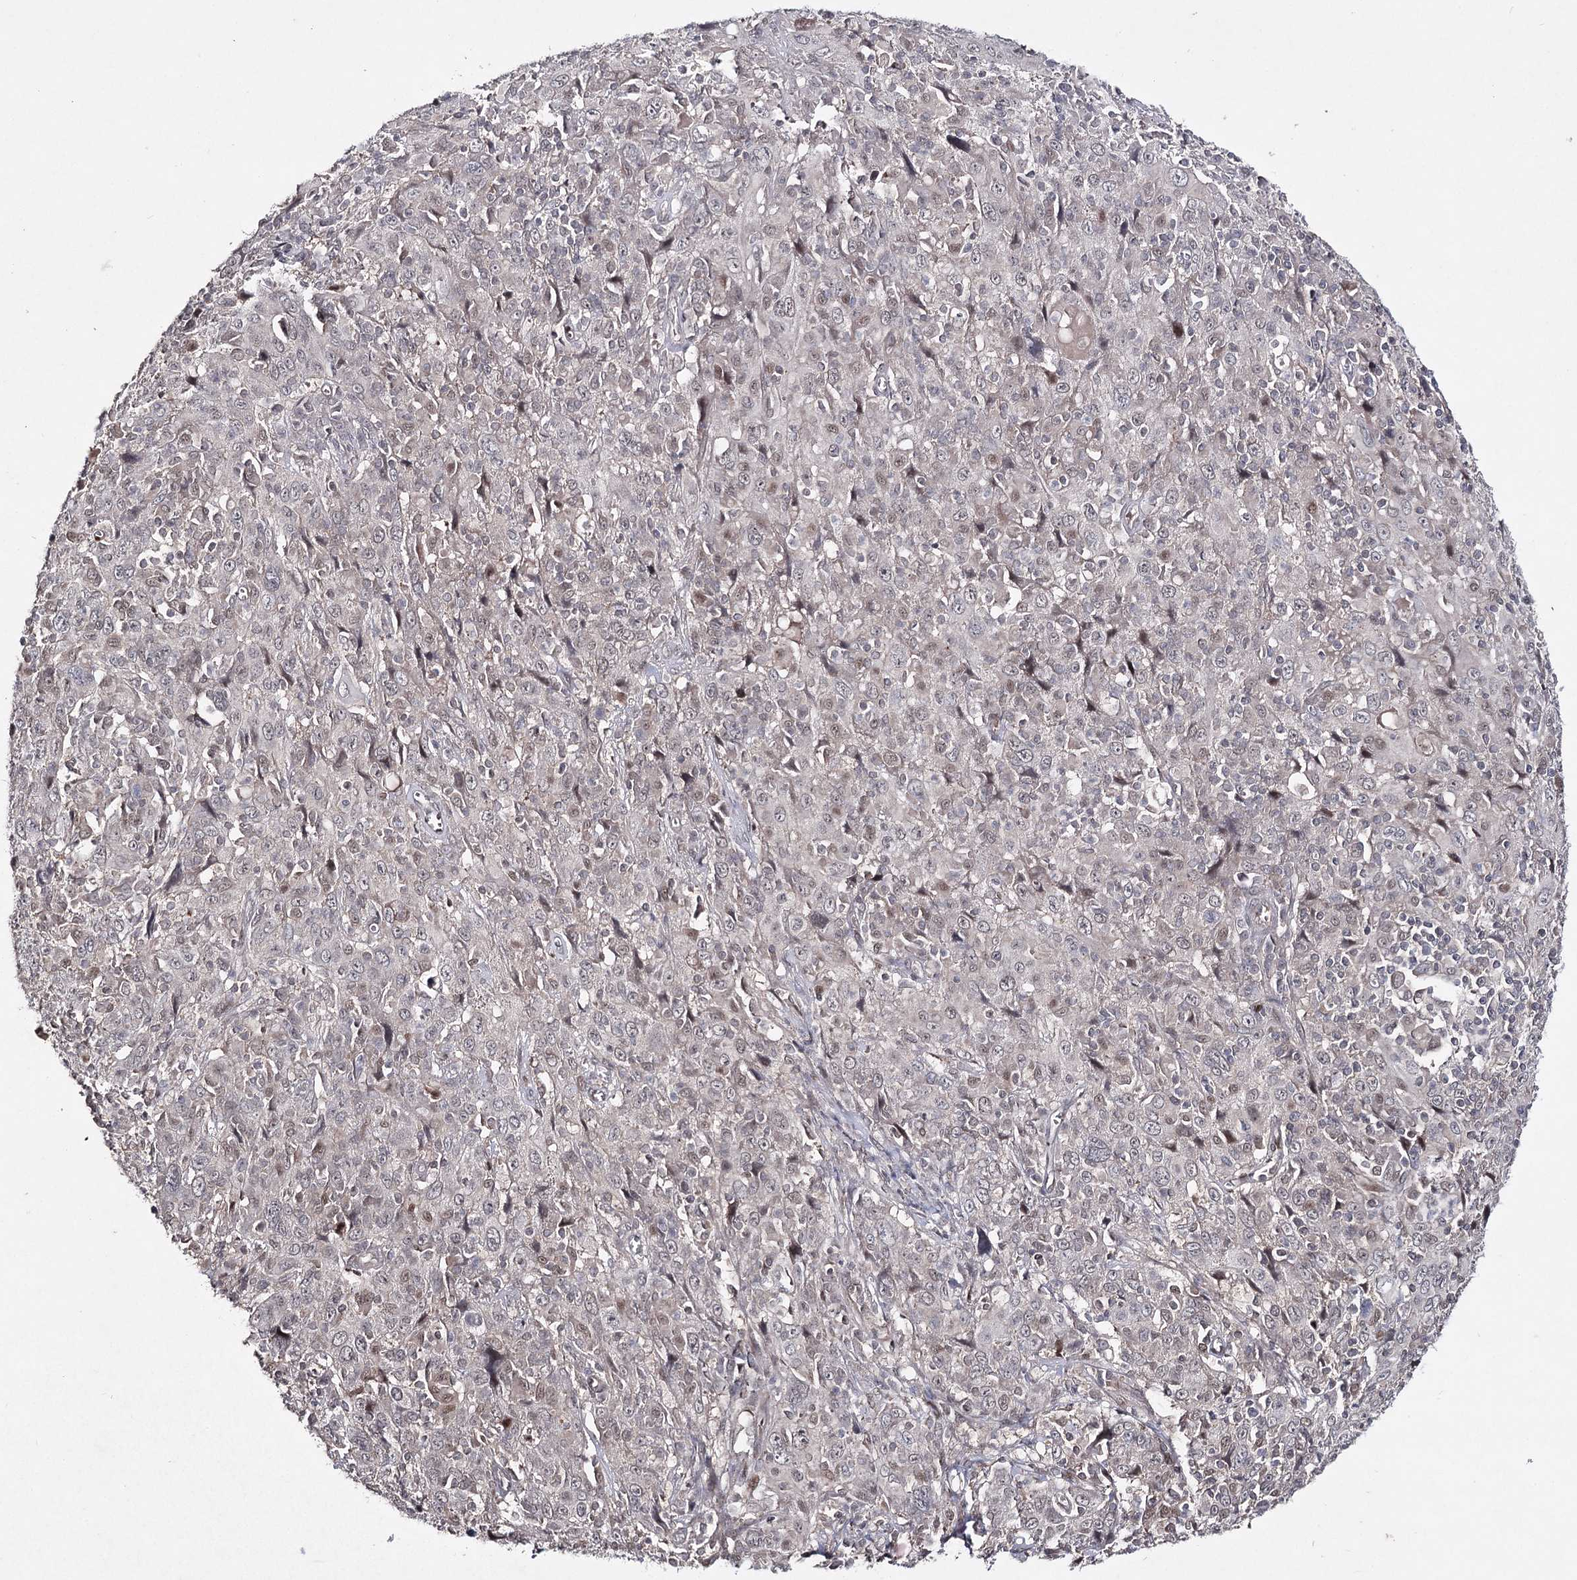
{"staining": {"intensity": "negative", "quantity": "none", "location": "none"}, "tissue": "cervical cancer", "cell_type": "Tumor cells", "image_type": "cancer", "snomed": [{"axis": "morphology", "description": "Squamous cell carcinoma, NOS"}, {"axis": "topography", "description": "Cervix"}], "caption": "The photomicrograph exhibits no significant positivity in tumor cells of squamous cell carcinoma (cervical). (DAB IHC visualized using brightfield microscopy, high magnification).", "gene": "HSD11B2", "patient": {"sex": "female", "age": 46}}